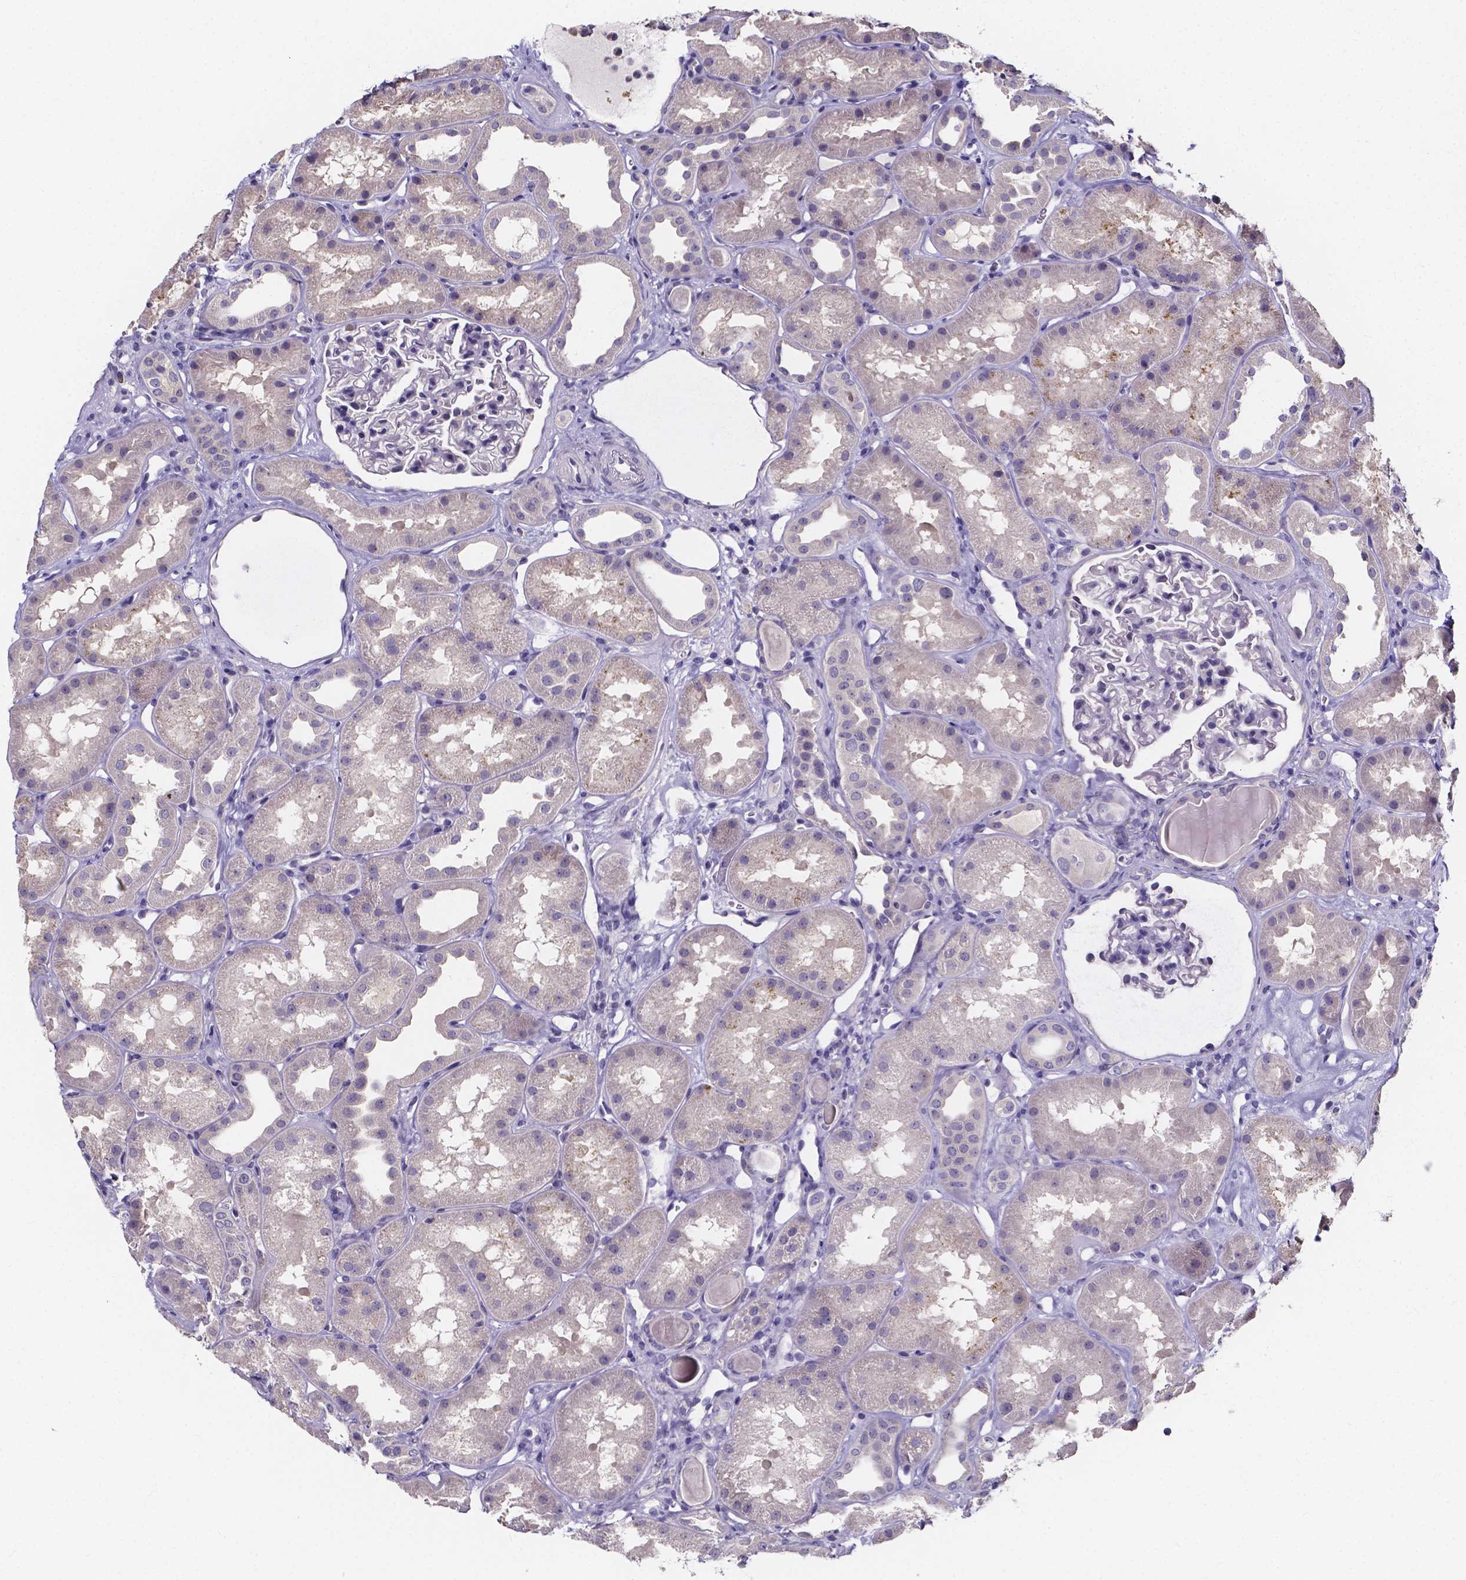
{"staining": {"intensity": "negative", "quantity": "none", "location": "none"}, "tissue": "kidney", "cell_type": "Cells in glomeruli", "image_type": "normal", "snomed": [{"axis": "morphology", "description": "Normal tissue, NOS"}, {"axis": "topography", "description": "Kidney"}], "caption": "A high-resolution micrograph shows immunohistochemistry (IHC) staining of normal kidney, which demonstrates no significant expression in cells in glomeruli.", "gene": "SPOCD1", "patient": {"sex": "male", "age": 61}}